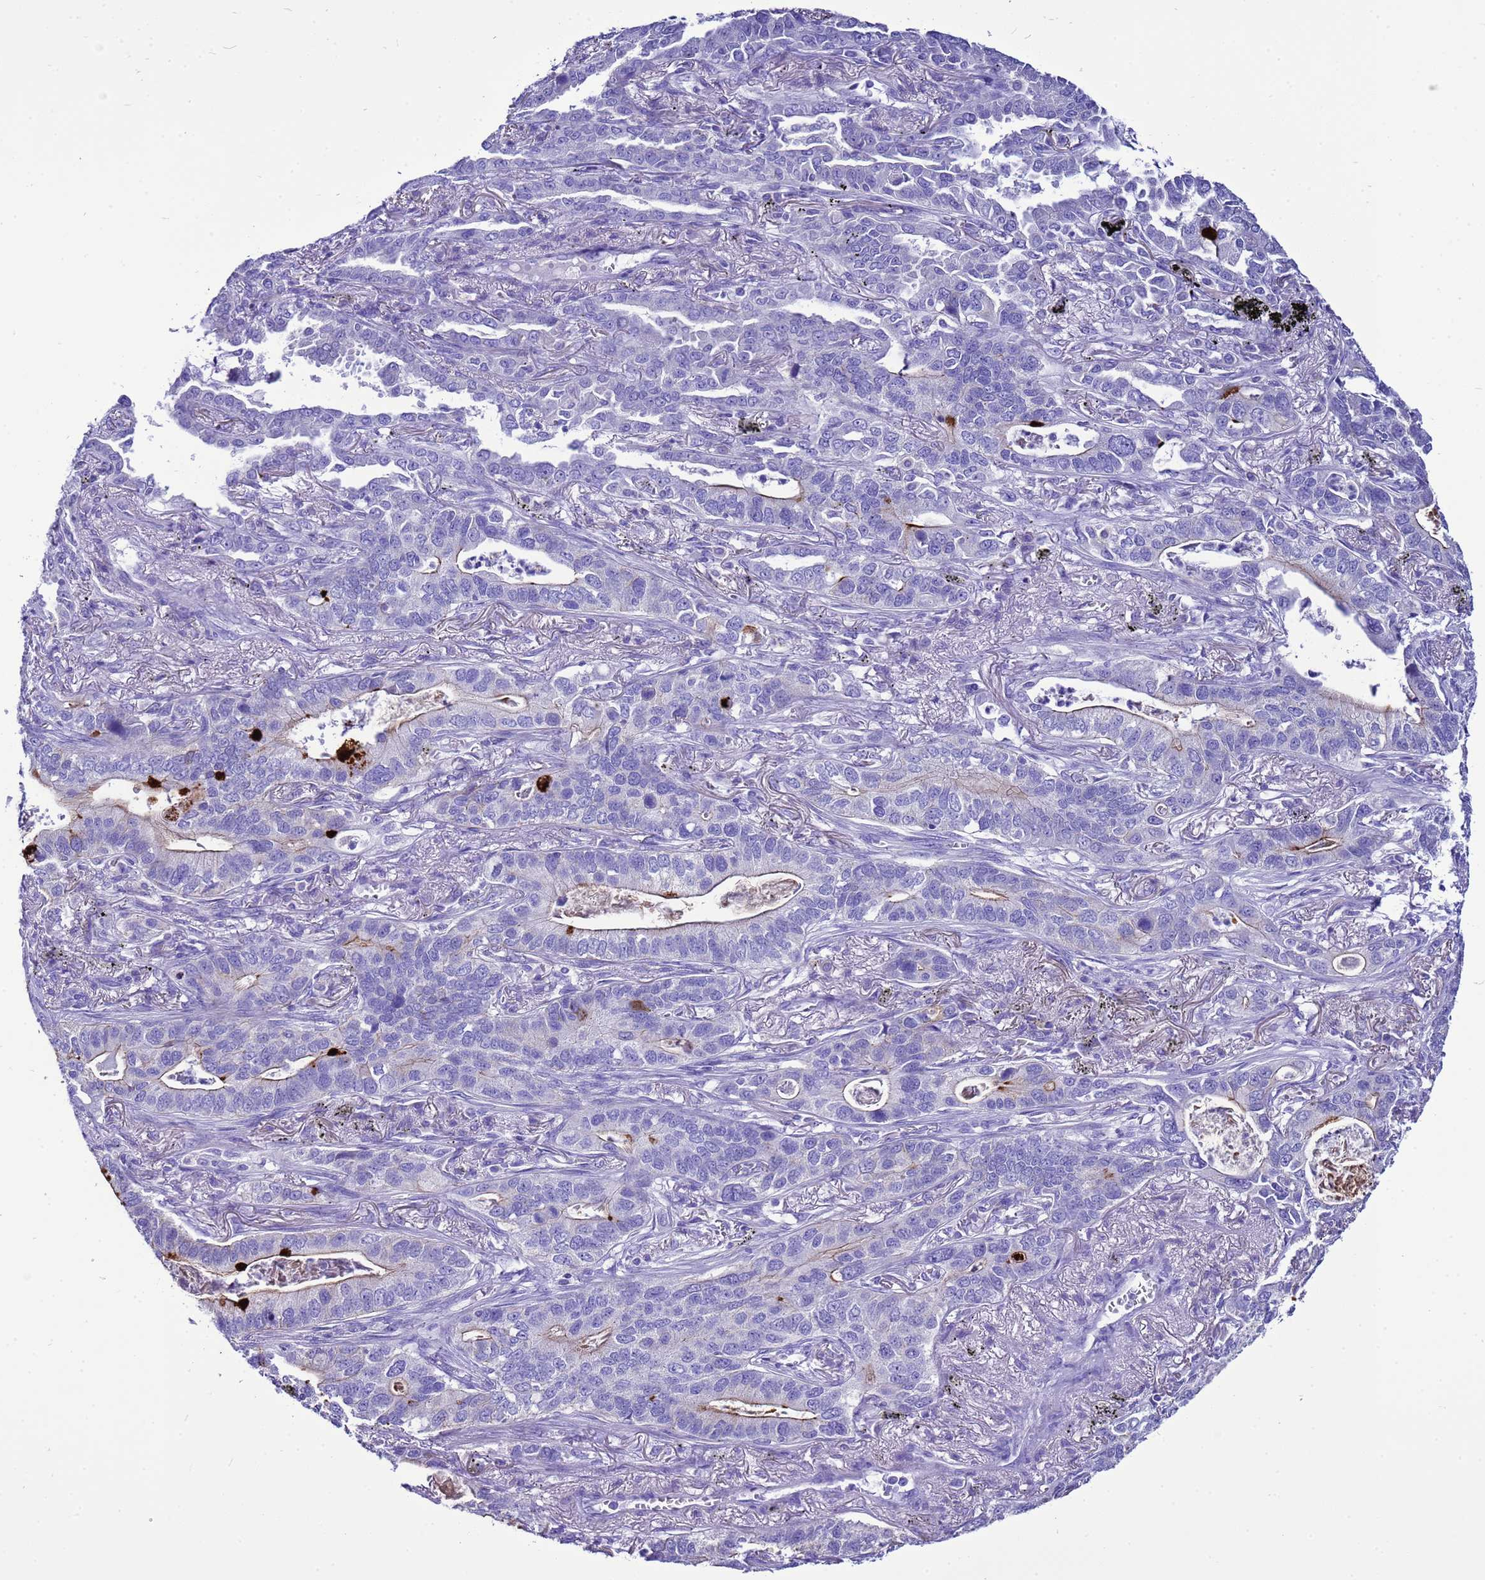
{"staining": {"intensity": "negative", "quantity": "none", "location": "none"}, "tissue": "lung cancer", "cell_type": "Tumor cells", "image_type": "cancer", "snomed": [{"axis": "morphology", "description": "Adenocarcinoma, NOS"}, {"axis": "topography", "description": "Lung"}], "caption": "Immunohistochemistry (IHC) of human adenocarcinoma (lung) demonstrates no expression in tumor cells.", "gene": "BEST2", "patient": {"sex": "male", "age": 67}}